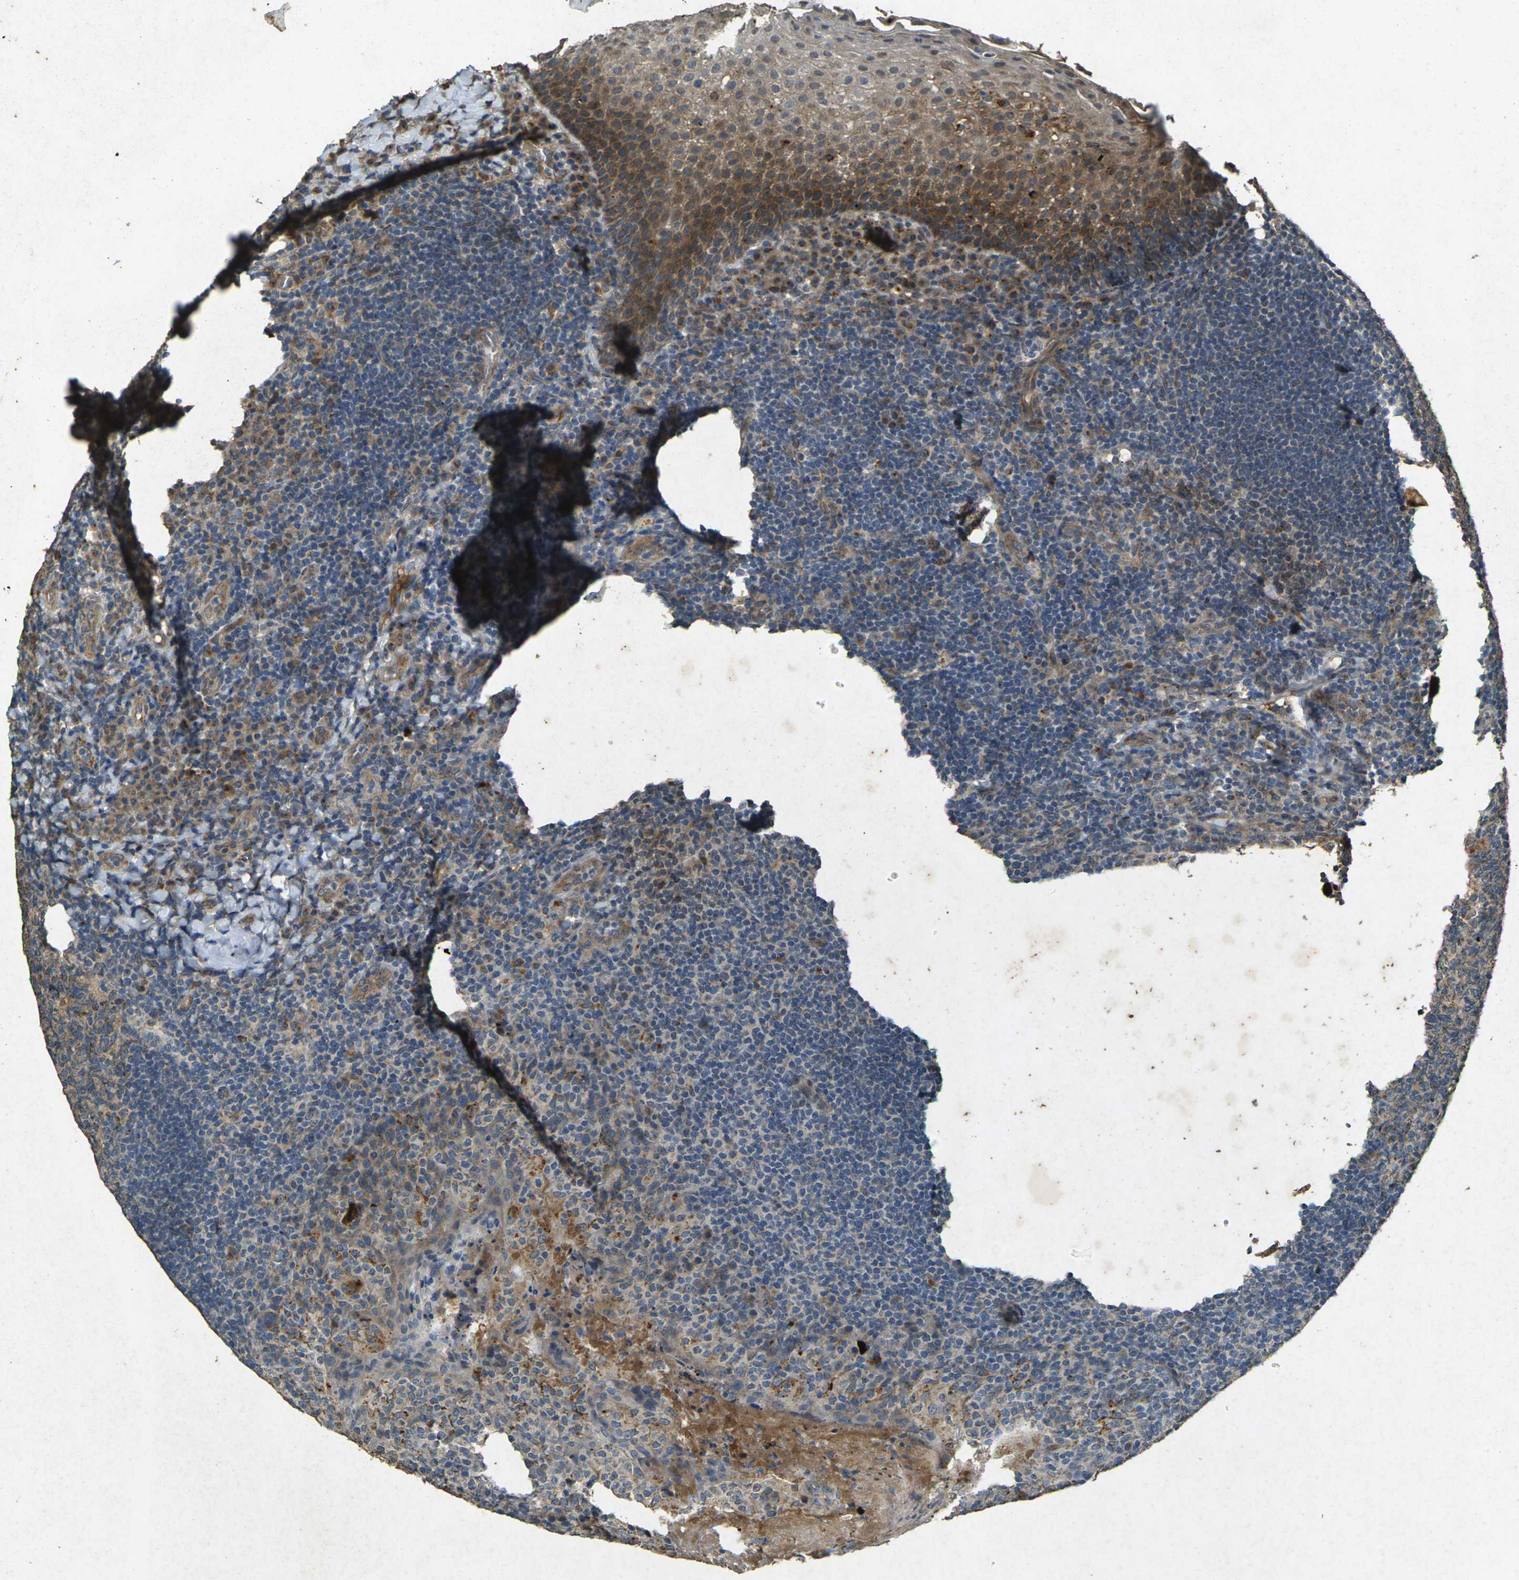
{"staining": {"intensity": "moderate", "quantity": "25%-75%", "location": "cytoplasmic/membranous"}, "tissue": "tonsil", "cell_type": "Germinal center cells", "image_type": "normal", "snomed": [{"axis": "morphology", "description": "Normal tissue, NOS"}, {"axis": "topography", "description": "Tonsil"}], "caption": "IHC image of unremarkable tonsil stained for a protein (brown), which reveals medium levels of moderate cytoplasmic/membranous positivity in about 25%-75% of germinal center cells.", "gene": "RGMA", "patient": {"sex": "male", "age": 17}}